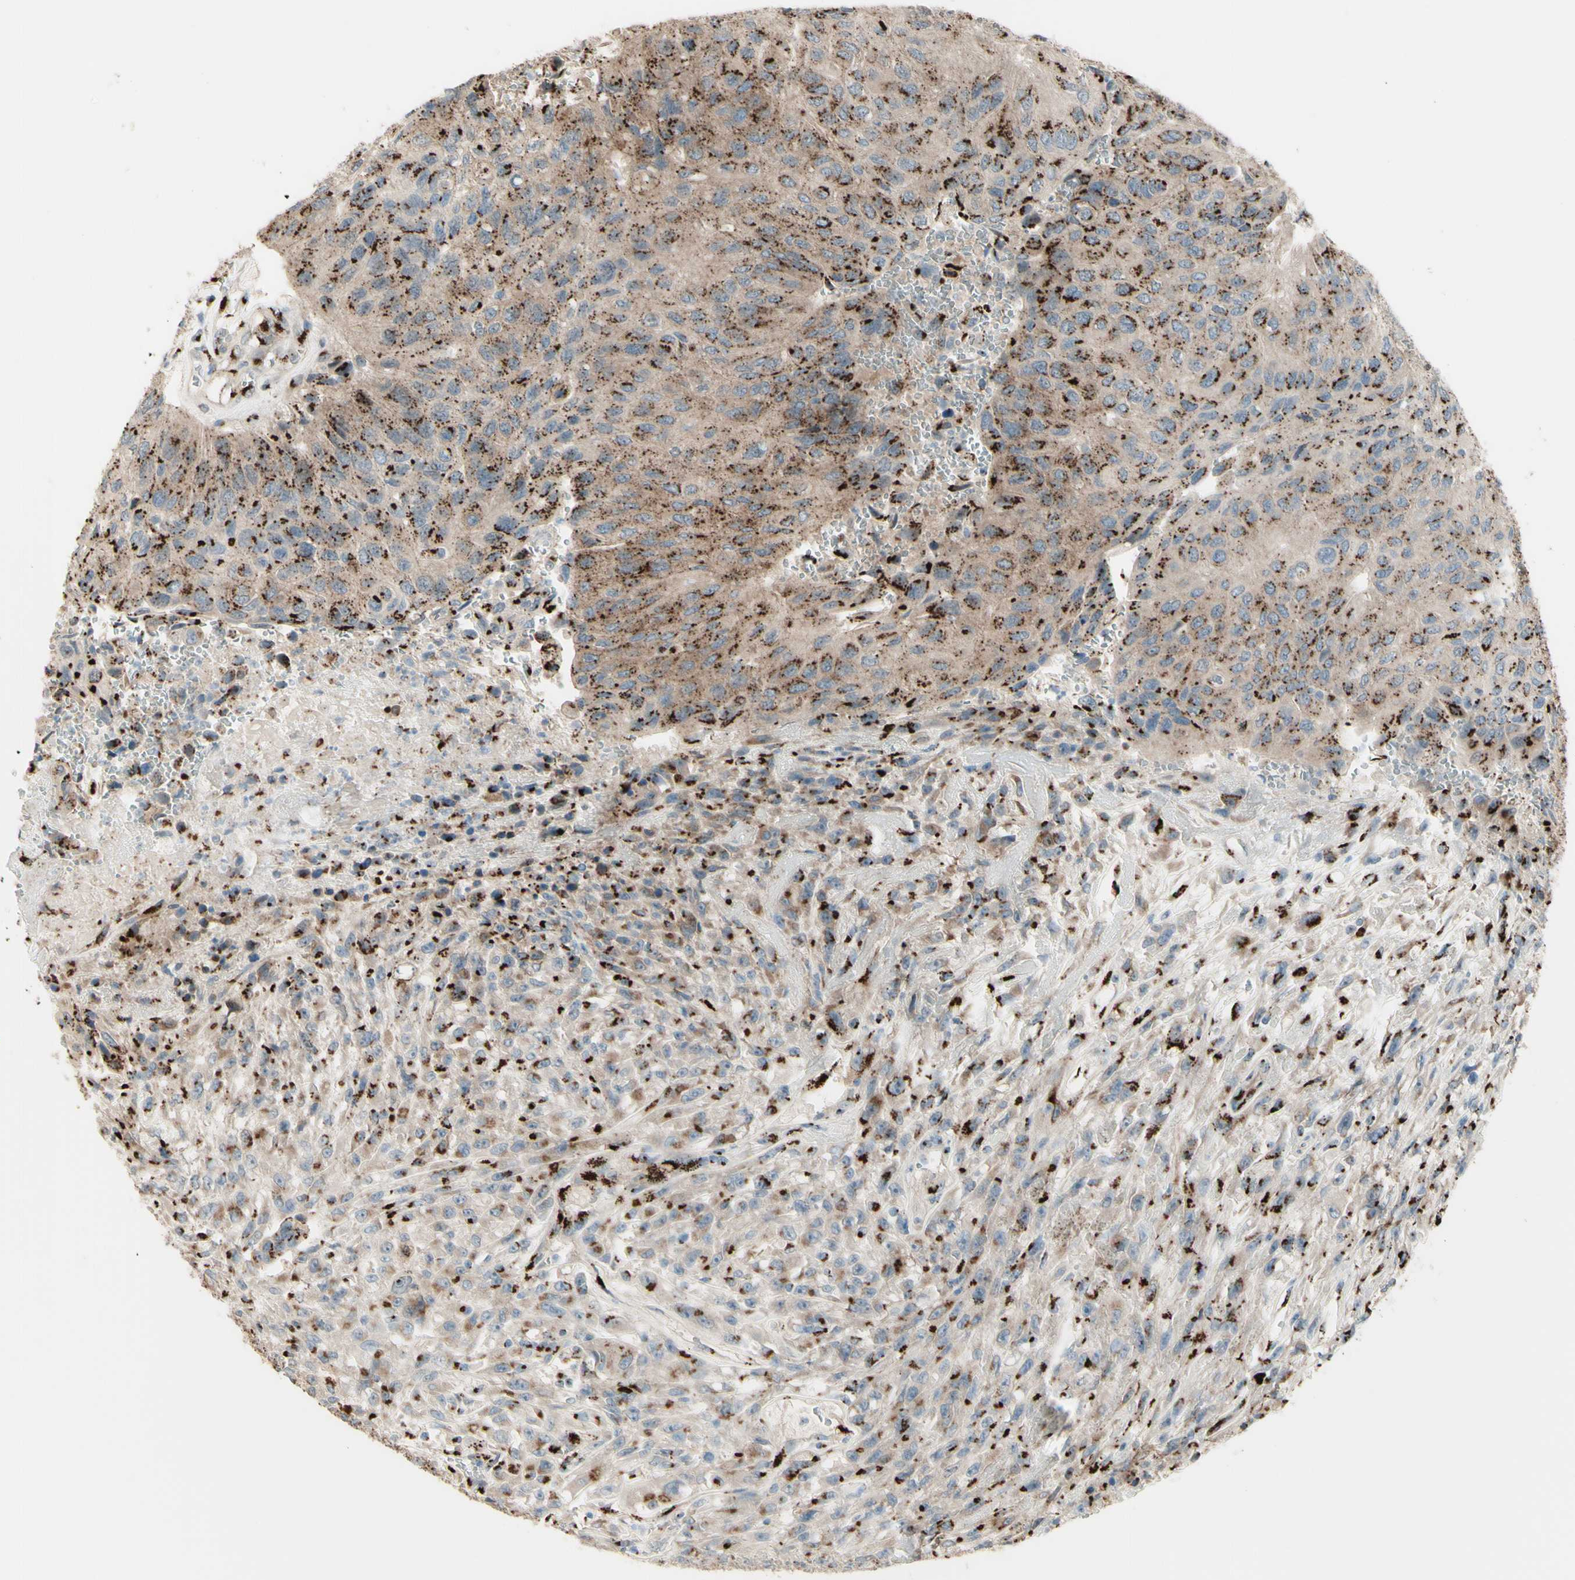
{"staining": {"intensity": "moderate", "quantity": ">75%", "location": "cytoplasmic/membranous"}, "tissue": "urothelial cancer", "cell_type": "Tumor cells", "image_type": "cancer", "snomed": [{"axis": "morphology", "description": "Urothelial carcinoma, High grade"}, {"axis": "topography", "description": "Urinary bladder"}], "caption": "A brown stain labels moderate cytoplasmic/membranous positivity of a protein in human urothelial carcinoma (high-grade) tumor cells. The staining was performed using DAB to visualize the protein expression in brown, while the nuclei were stained in blue with hematoxylin (Magnification: 20x).", "gene": "BPNT2", "patient": {"sex": "male", "age": 66}}